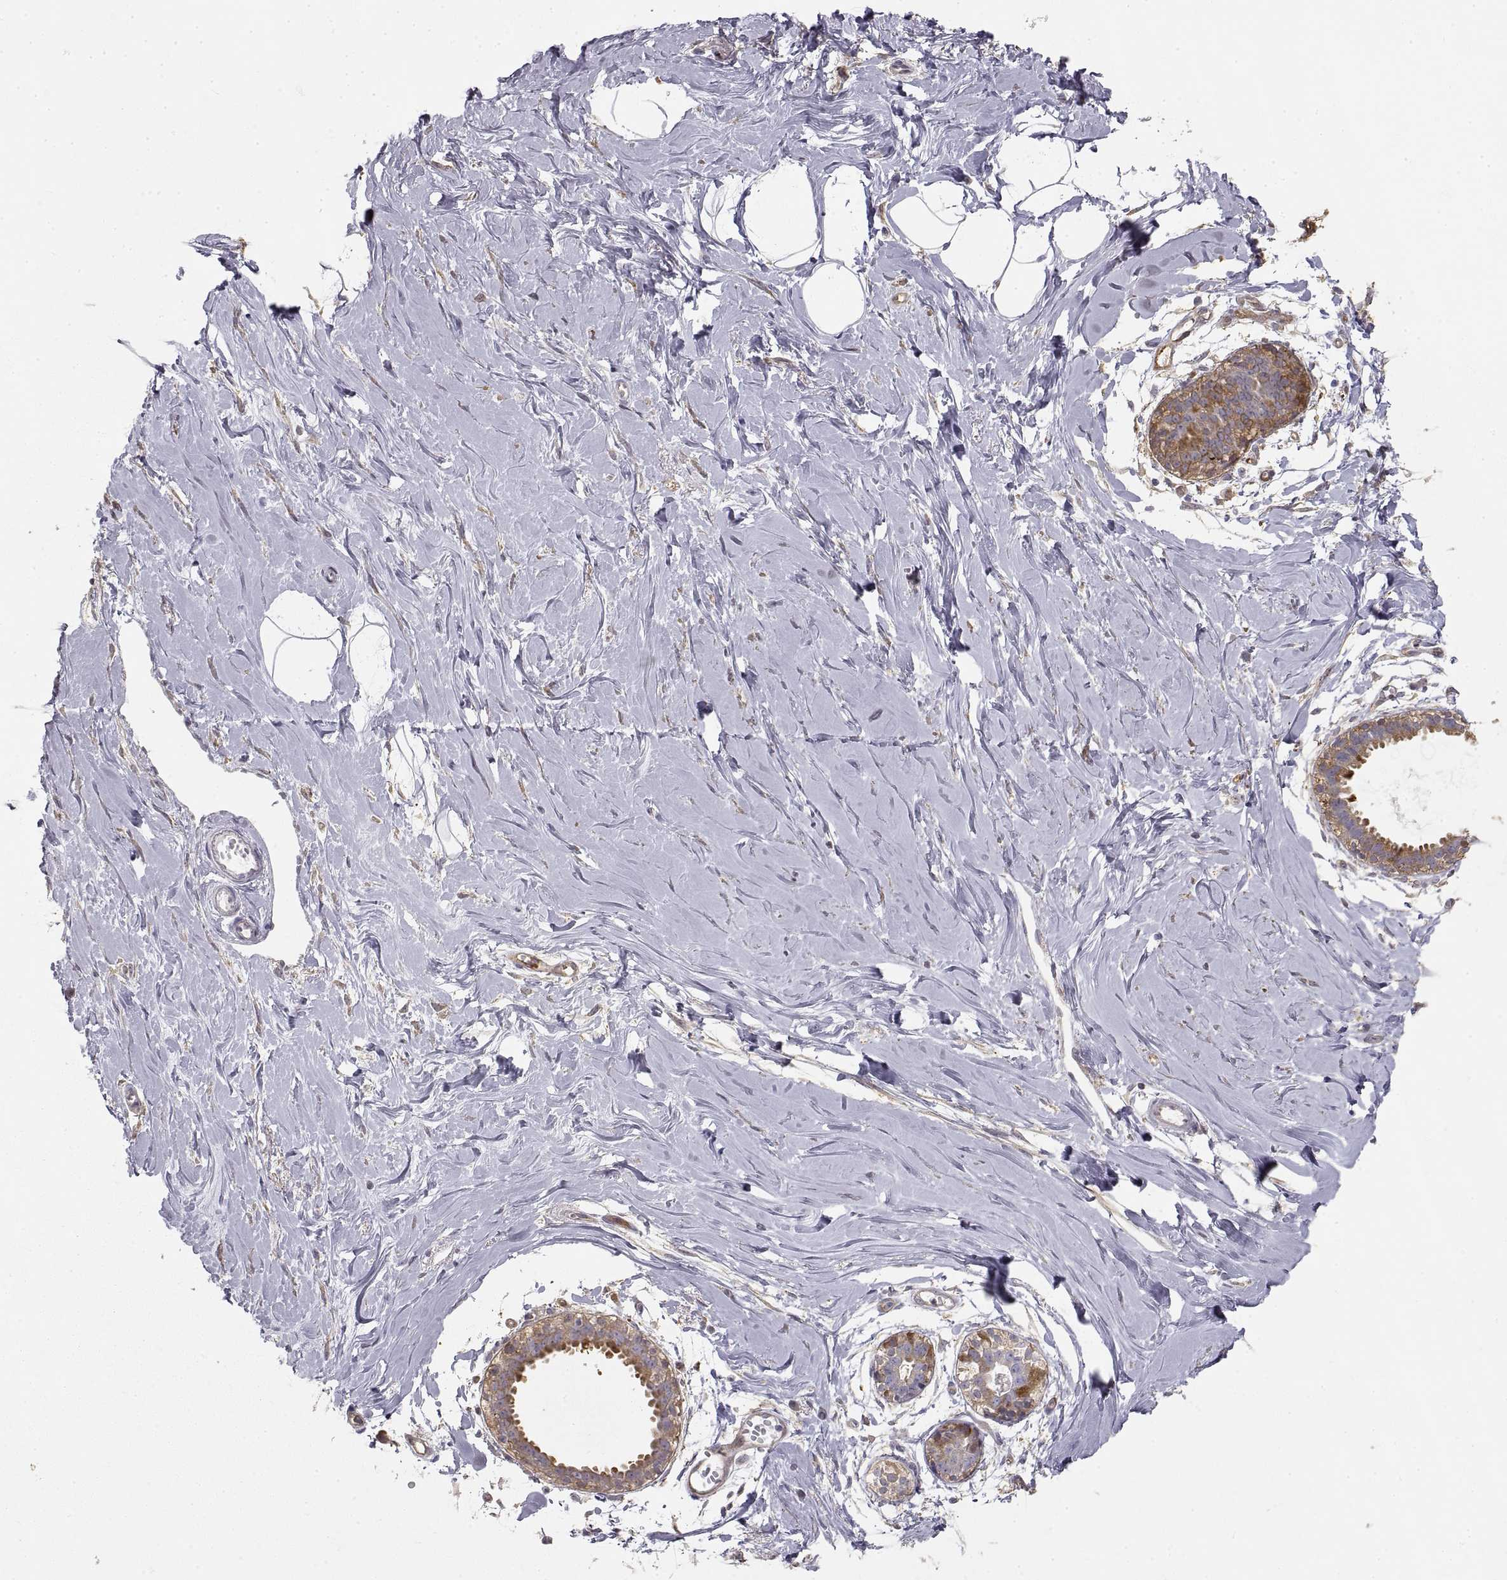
{"staining": {"intensity": "negative", "quantity": "none", "location": "none"}, "tissue": "breast", "cell_type": "Adipocytes", "image_type": "normal", "snomed": [{"axis": "morphology", "description": "Normal tissue, NOS"}, {"axis": "topography", "description": "Breast"}], "caption": "Breast was stained to show a protein in brown. There is no significant expression in adipocytes. (Brightfield microscopy of DAB immunohistochemistry at high magnification).", "gene": "HSP90AB1", "patient": {"sex": "female", "age": 49}}